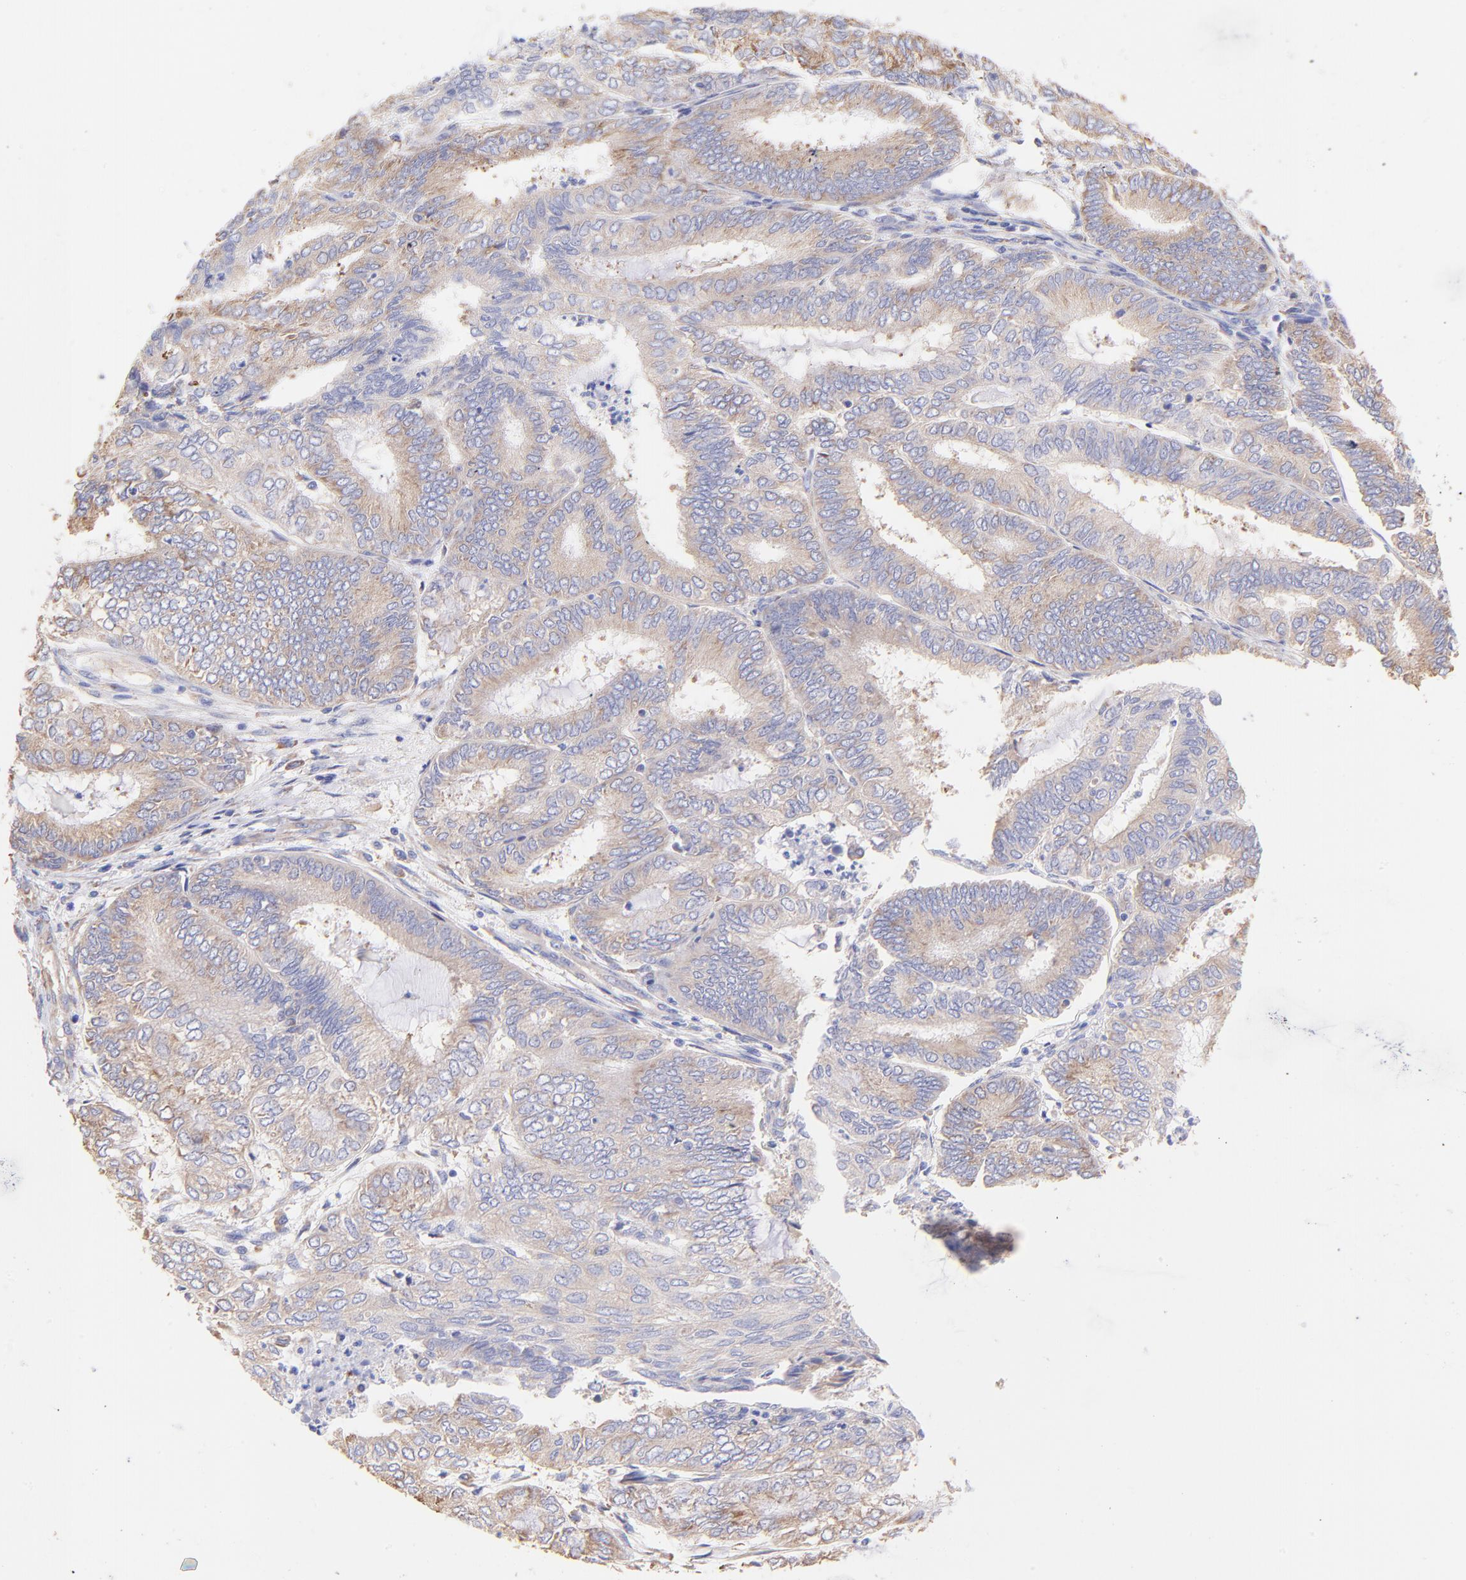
{"staining": {"intensity": "moderate", "quantity": ">75%", "location": "cytoplasmic/membranous"}, "tissue": "endometrial cancer", "cell_type": "Tumor cells", "image_type": "cancer", "snomed": [{"axis": "morphology", "description": "Adenocarcinoma, NOS"}, {"axis": "topography", "description": "Endometrium"}], "caption": "About >75% of tumor cells in human endometrial cancer (adenocarcinoma) exhibit moderate cytoplasmic/membranous protein positivity as visualized by brown immunohistochemical staining.", "gene": "RPL30", "patient": {"sex": "female", "age": 59}}